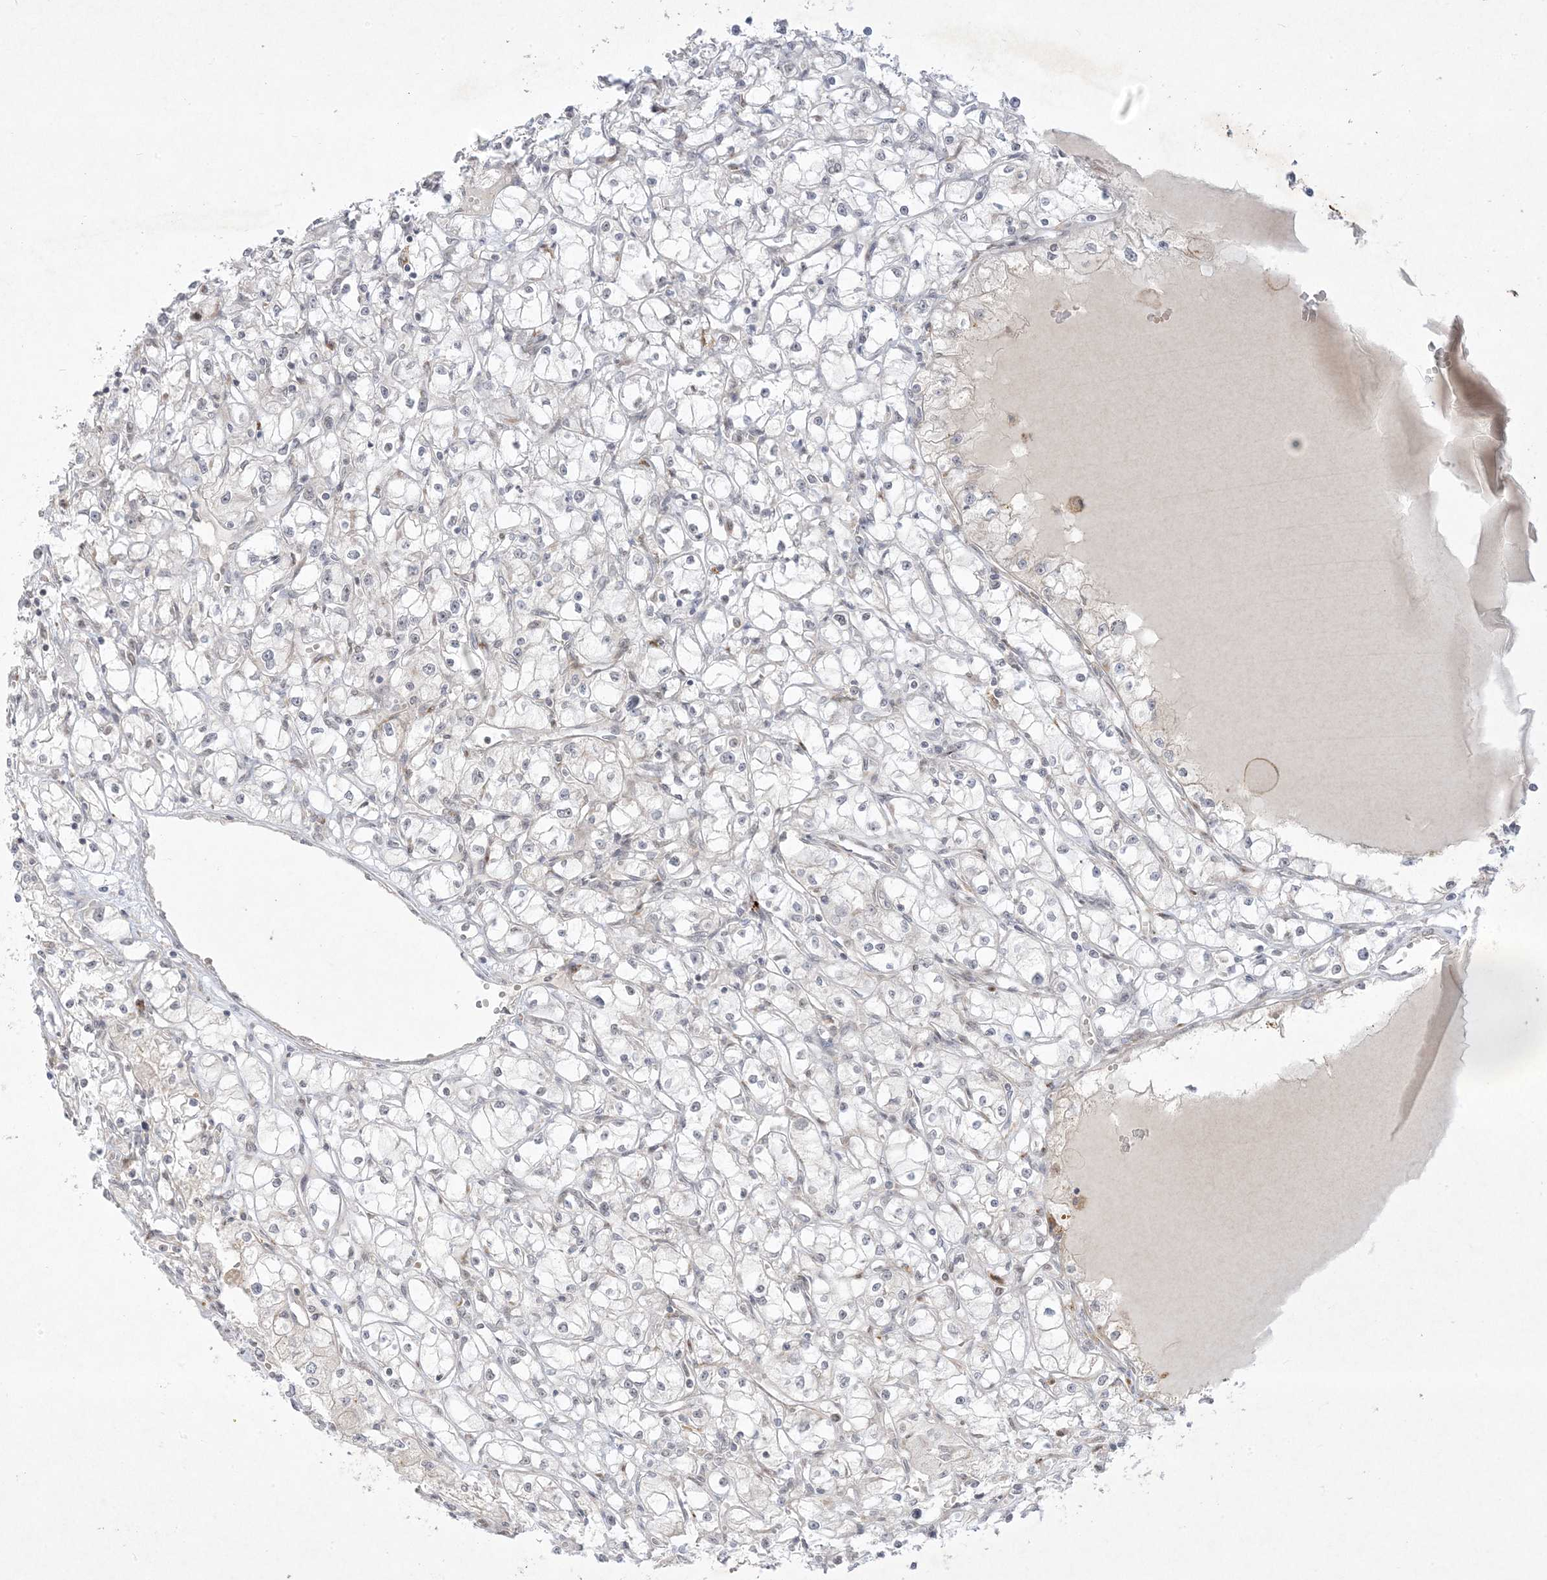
{"staining": {"intensity": "negative", "quantity": "none", "location": "none"}, "tissue": "renal cancer", "cell_type": "Tumor cells", "image_type": "cancer", "snomed": [{"axis": "morphology", "description": "Adenocarcinoma, NOS"}, {"axis": "topography", "description": "Kidney"}], "caption": "A histopathology image of adenocarcinoma (renal) stained for a protein exhibits no brown staining in tumor cells.", "gene": "PTK6", "patient": {"sex": "male", "age": 56}}